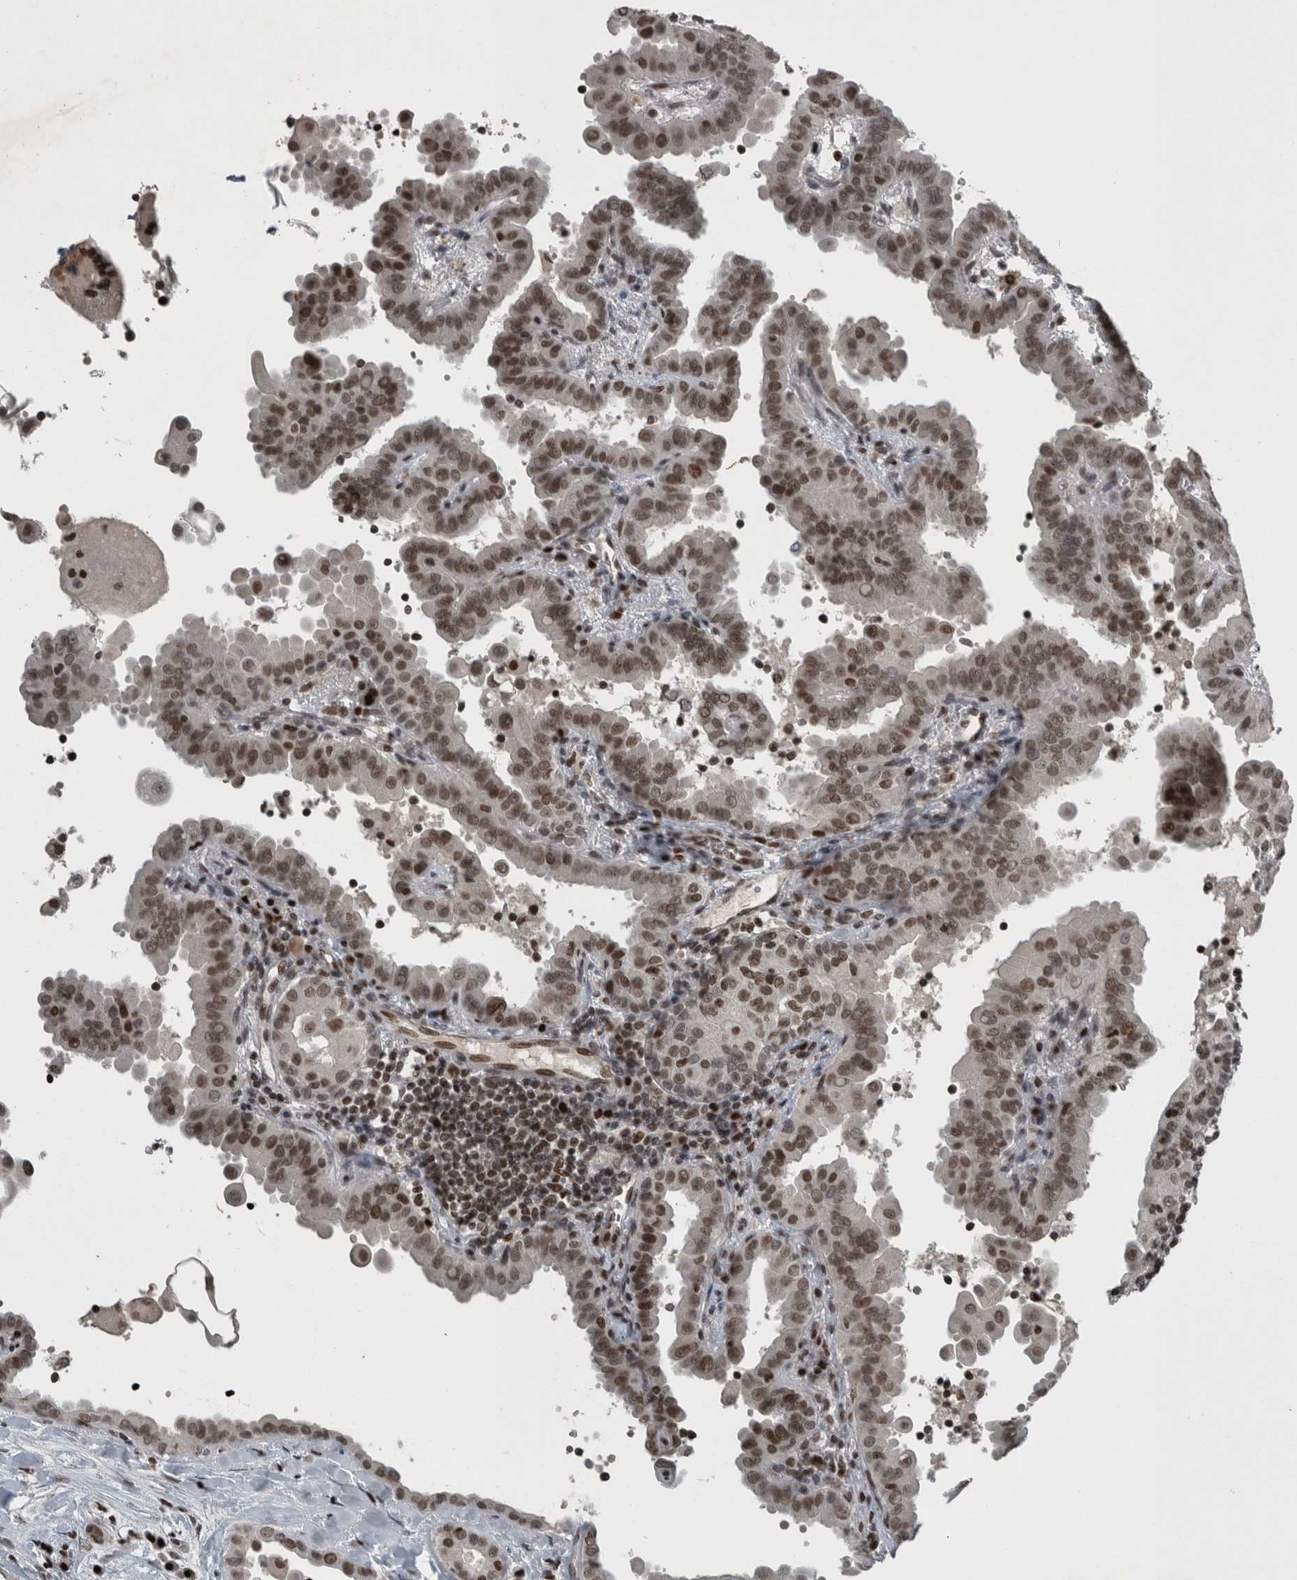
{"staining": {"intensity": "moderate", "quantity": ">75%", "location": "nuclear"}, "tissue": "thyroid cancer", "cell_type": "Tumor cells", "image_type": "cancer", "snomed": [{"axis": "morphology", "description": "Papillary adenocarcinoma, NOS"}, {"axis": "topography", "description": "Thyroid gland"}], "caption": "Tumor cells reveal moderate nuclear positivity in approximately >75% of cells in thyroid cancer (papillary adenocarcinoma). (IHC, brightfield microscopy, high magnification).", "gene": "UNC50", "patient": {"sex": "male", "age": 33}}